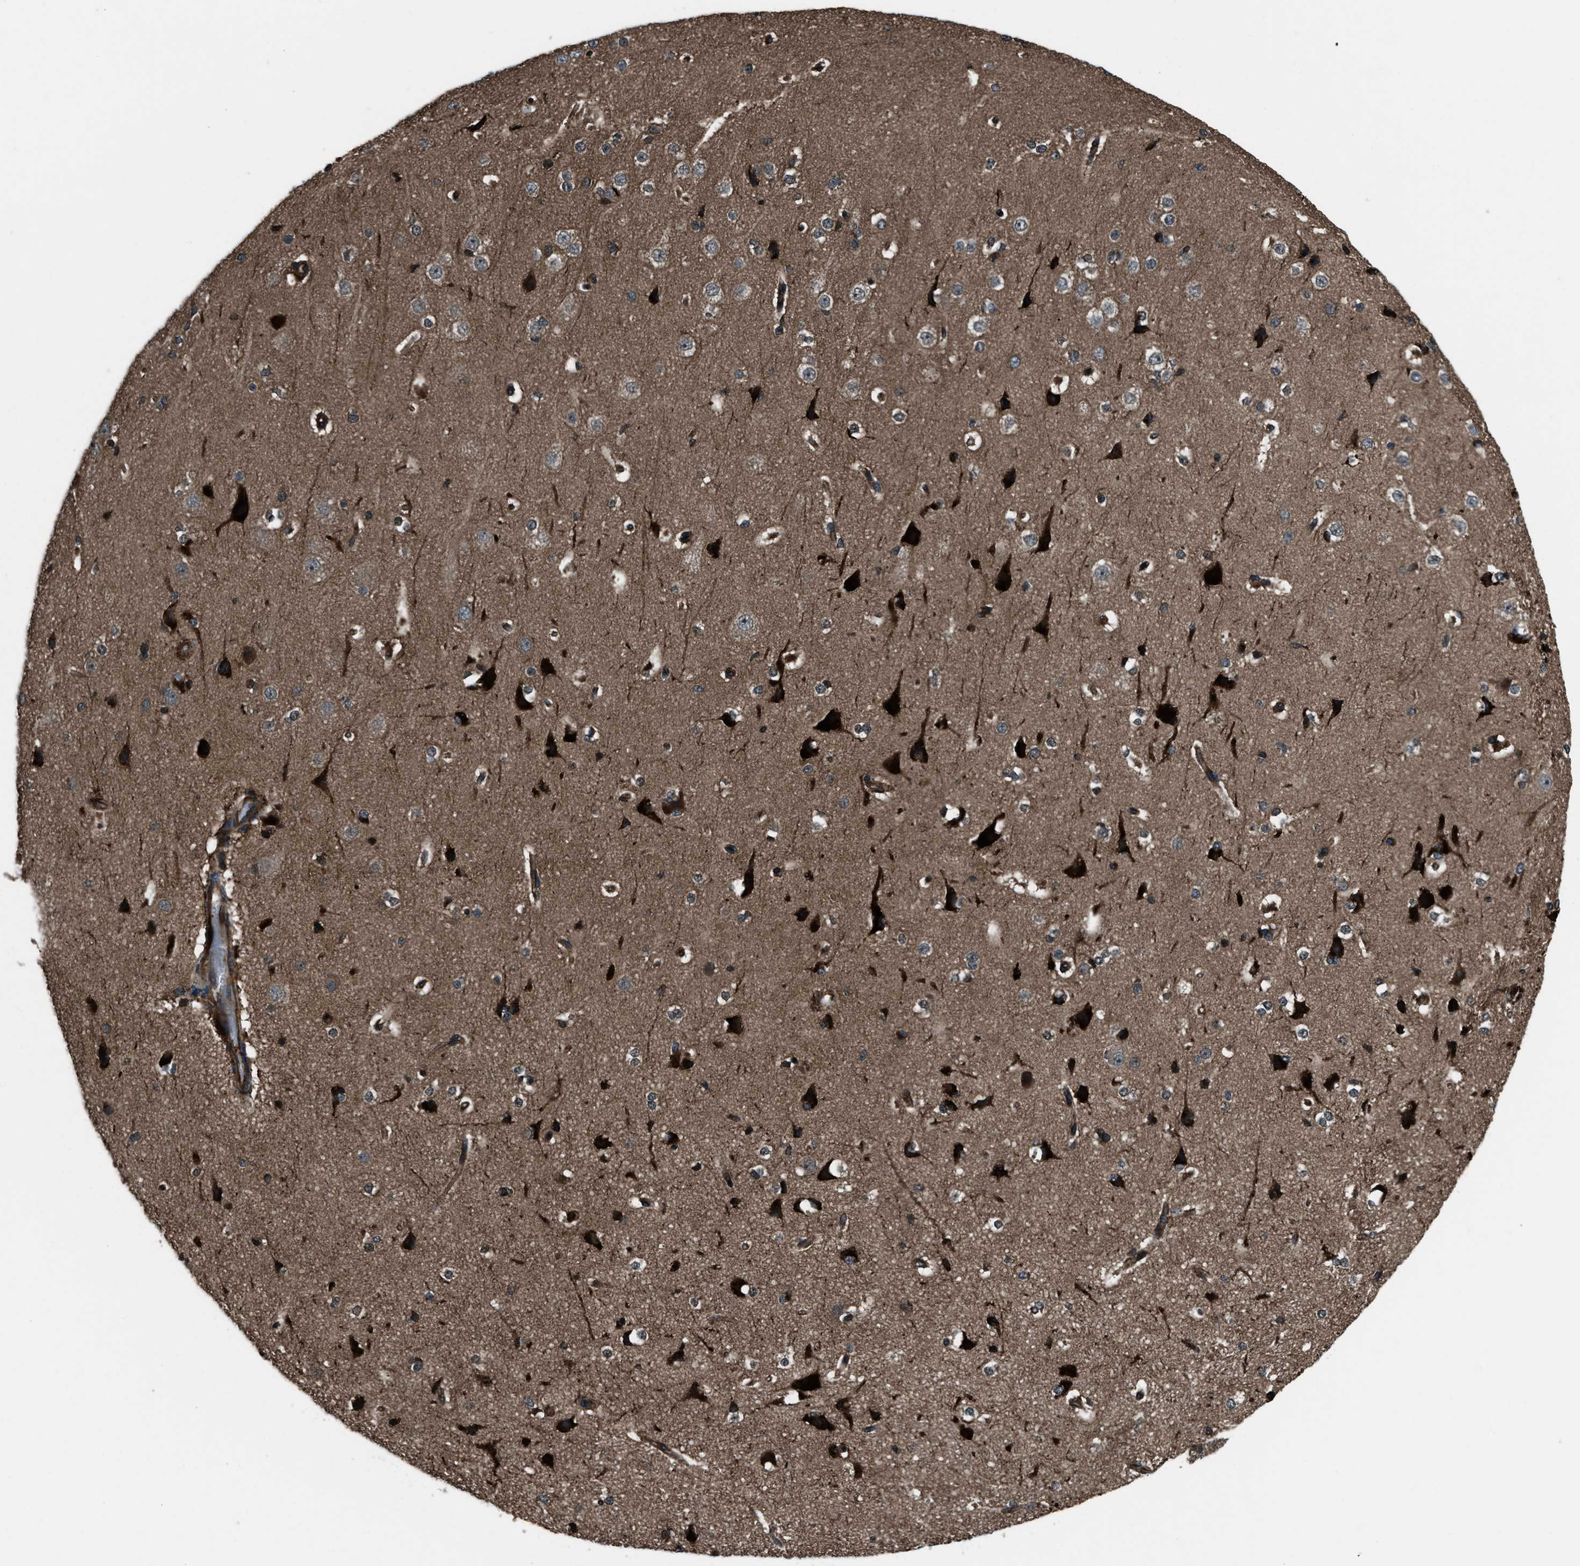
{"staining": {"intensity": "strong", "quantity": ">75%", "location": "cytoplasmic/membranous"}, "tissue": "cerebral cortex", "cell_type": "Endothelial cells", "image_type": "normal", "snomed": [{"axis": "morphology", "description": "Normal tissue, NOS"}, {"axis": "morphology", "description": "Developmental malformation"}, {"axis": "topography", "description": "Cerebral cortex"}], "caption": "About >75% of endothelial cells in unremarkable cerebral cortex reveal strong cytoplasmic/membranous protein positivity as visualized by brown immunohistochemical staining.", "gene": "SNX30", "patient": {"sex": "female", "age": 30}}